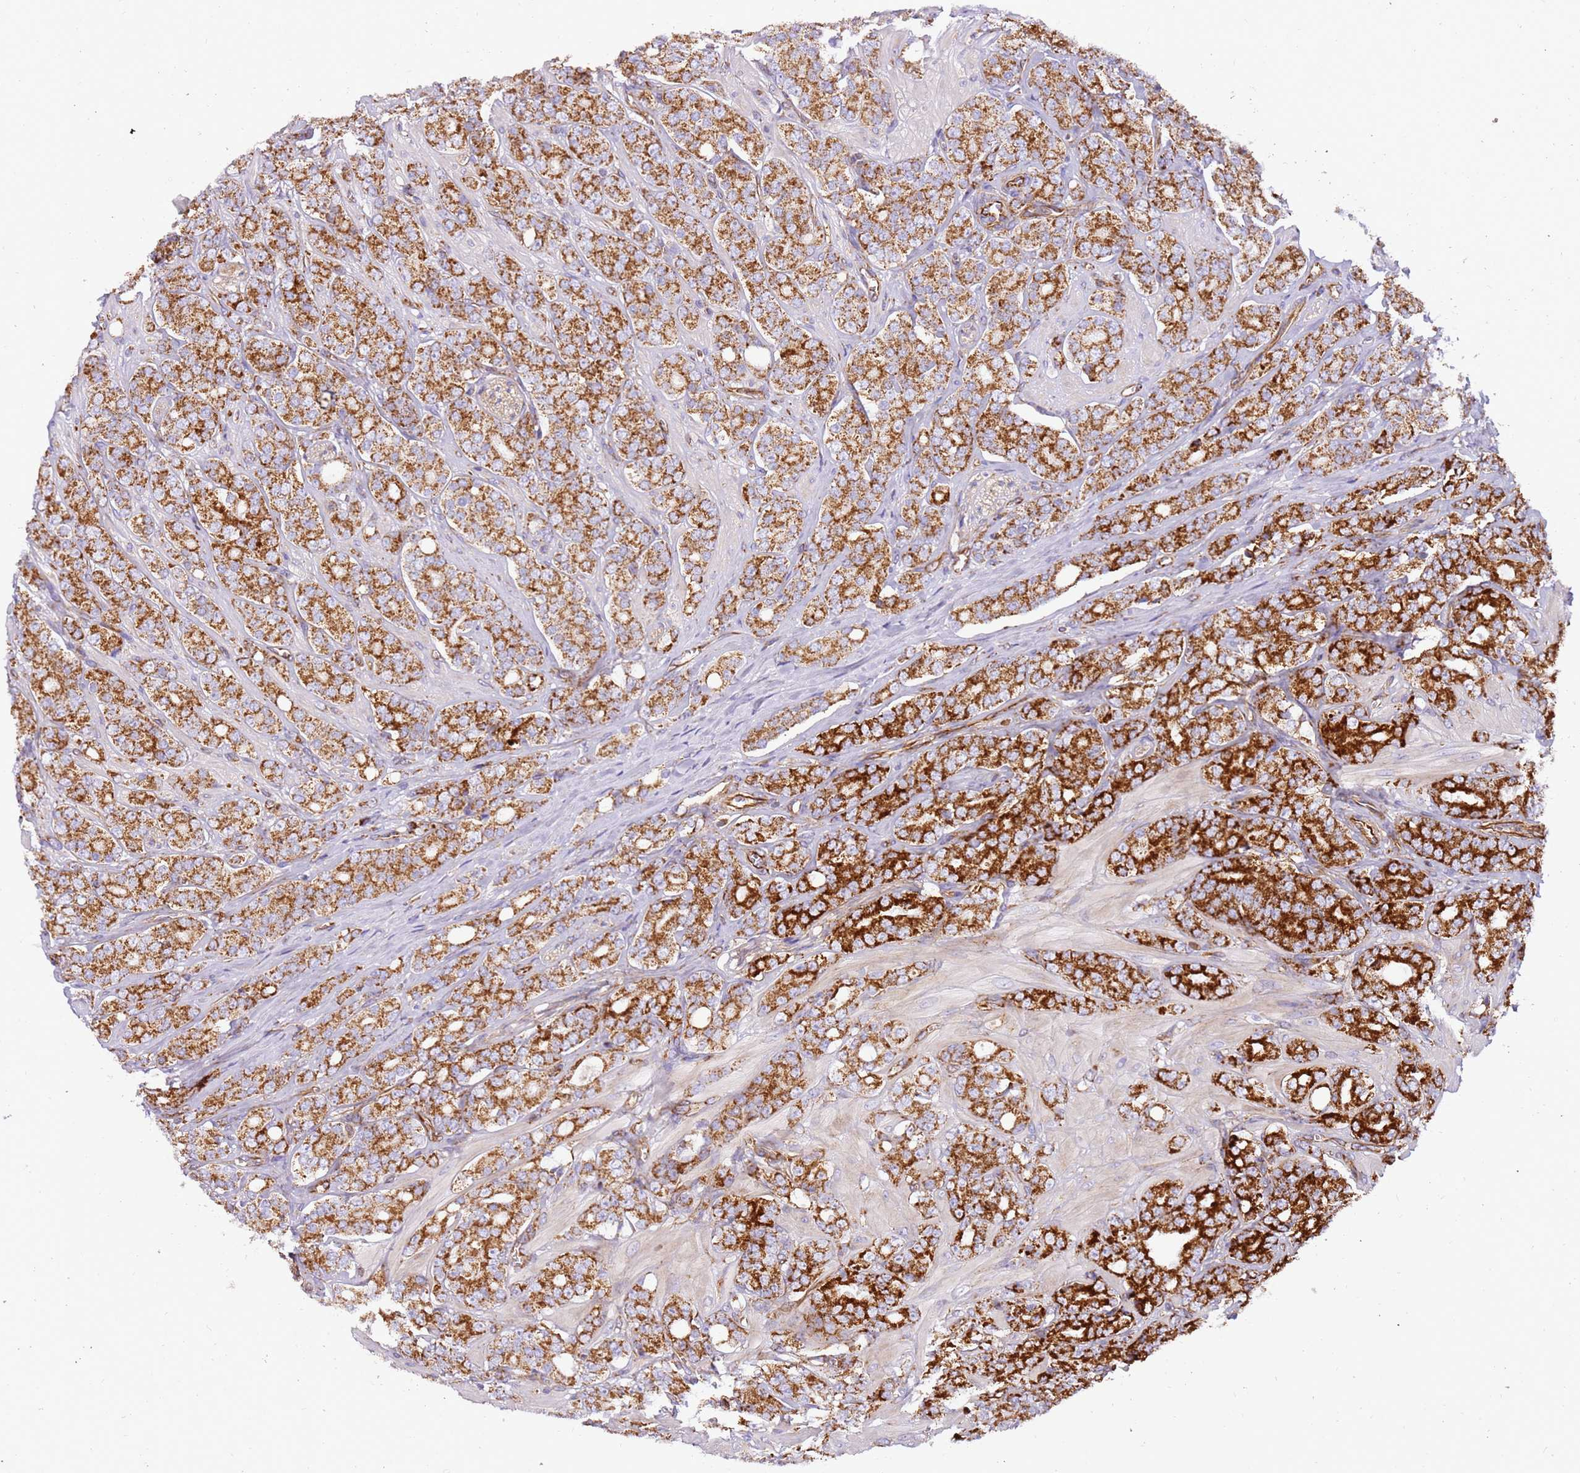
{"staining": {"intensity": "strong", "quantity": ">75%", "location": "cytoplasmic/membranous"}, "tissue": "prostate cancer", "cell_type": "Tumor cells", "image_type": "cancer", "snomed": [{"axis": "morphology", "description": "Adenocarcinoma, High grade"}, {"axis": "topography", "description": "Prostate"}], "caption": "Protein staining exhibits strong cytoplasmic/membranous expression in about >75% of tumor cells in prostate high-grade adenocarcinoma. The staining was performed using DAB (3,3'-diaminobenzidine), with brown indicating positive protein expression. Nuclei are stained blue with hematoxylin.", "gene": "MRPL20", "patient": {"sex": "male", "age": 62}}